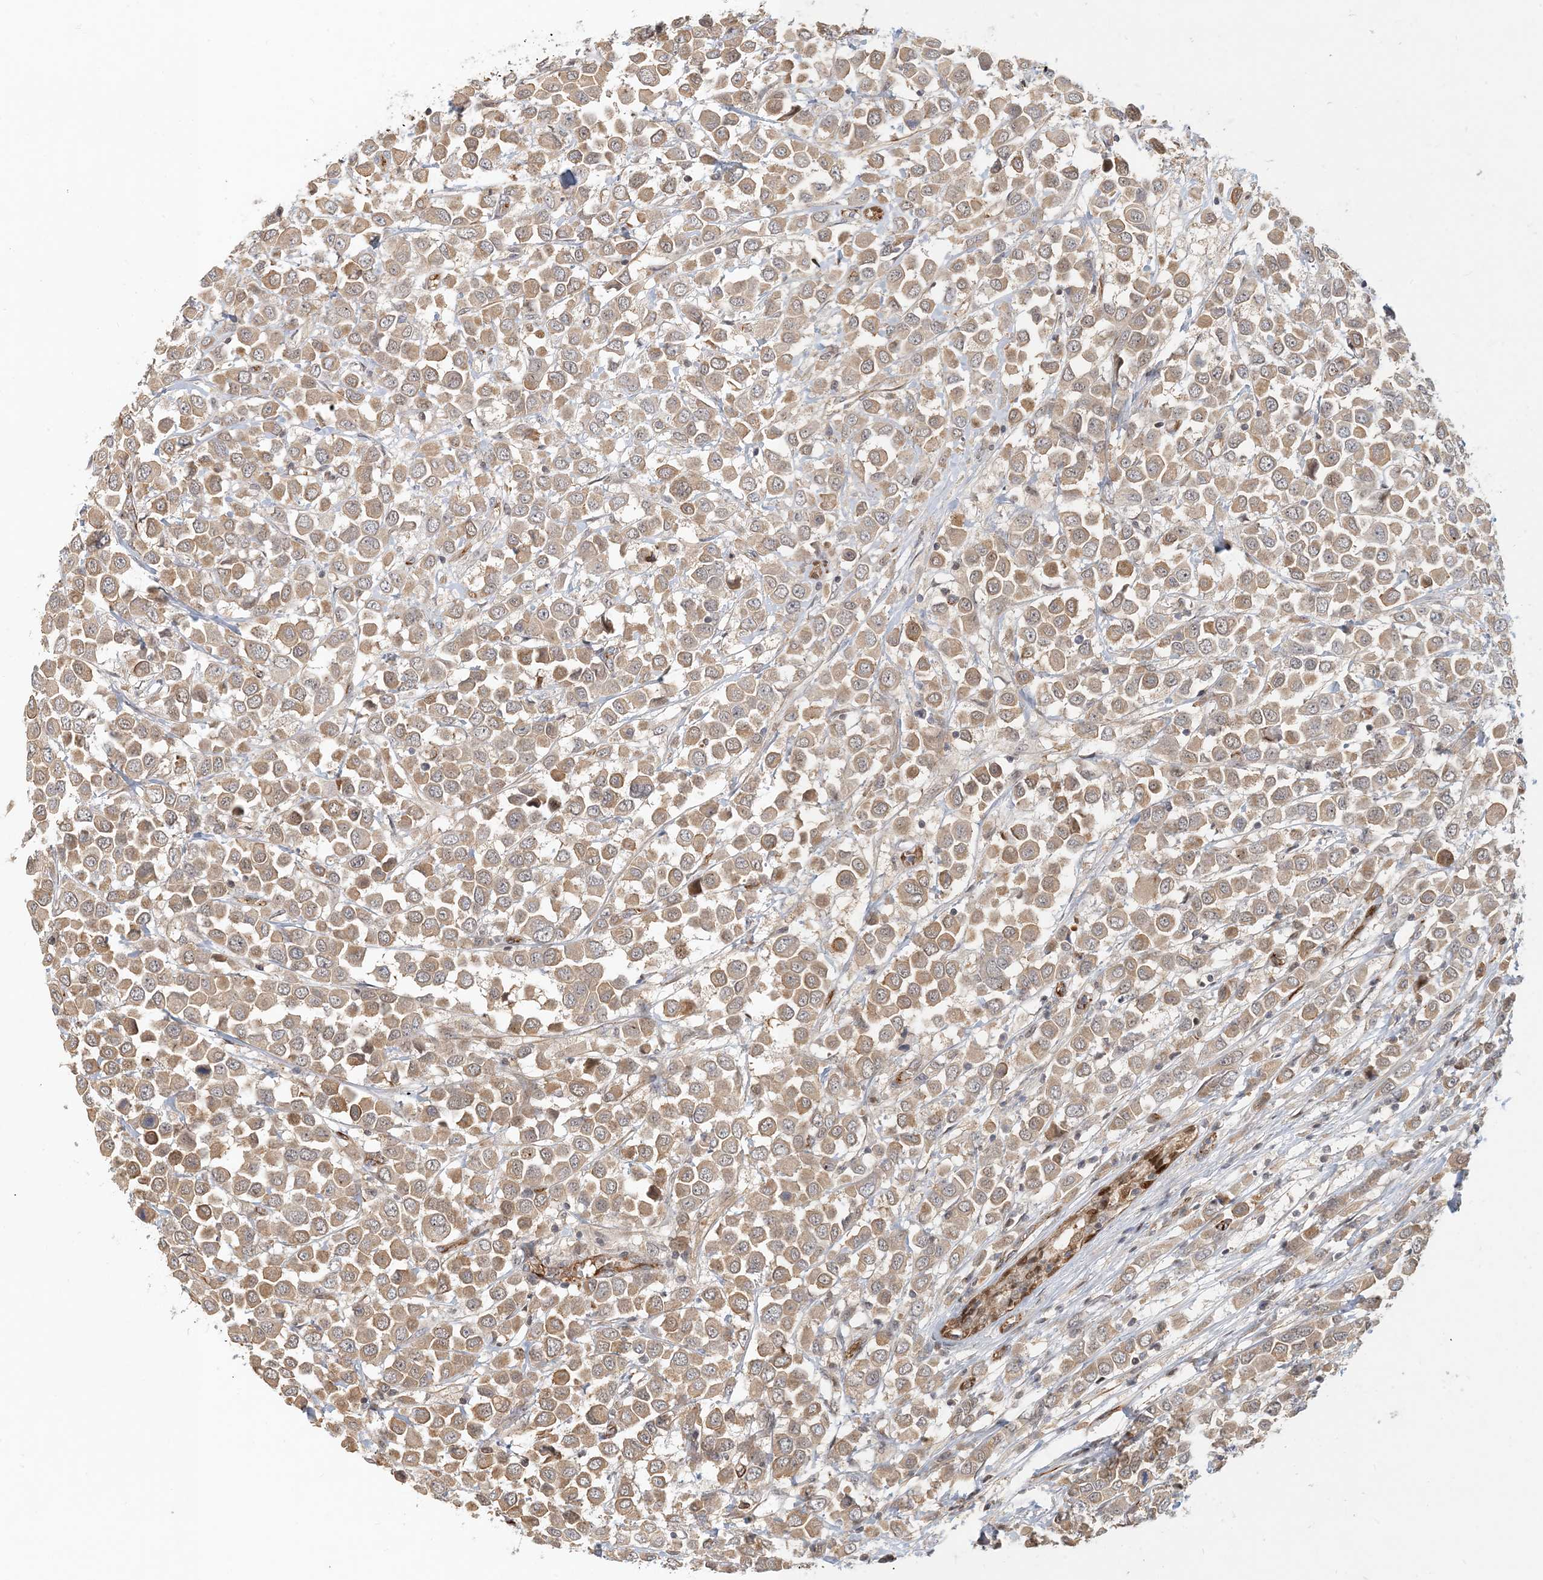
{"staining": {"intensity": "weak", "quantity": ">75%", "location": "cytoplasmic/membranous"}, "tissue": "breast cancer", "cell_type": "Tumor cells", "image_type": "cancer", "snomed": [{"axis": "morphology", "description": "Duct carcinoma"}, {"axis": "topography", "description": "Breast"}], "caption": "Immunohistochemical staining of breast cancer (intraductal carcinoma) exhibits low levels of weak cytoplasmic/membranous protein positivity in about >75% of tumor cells.", "gene": "MAPKBP1", "patient": {"sex": "female", "age": 61}}